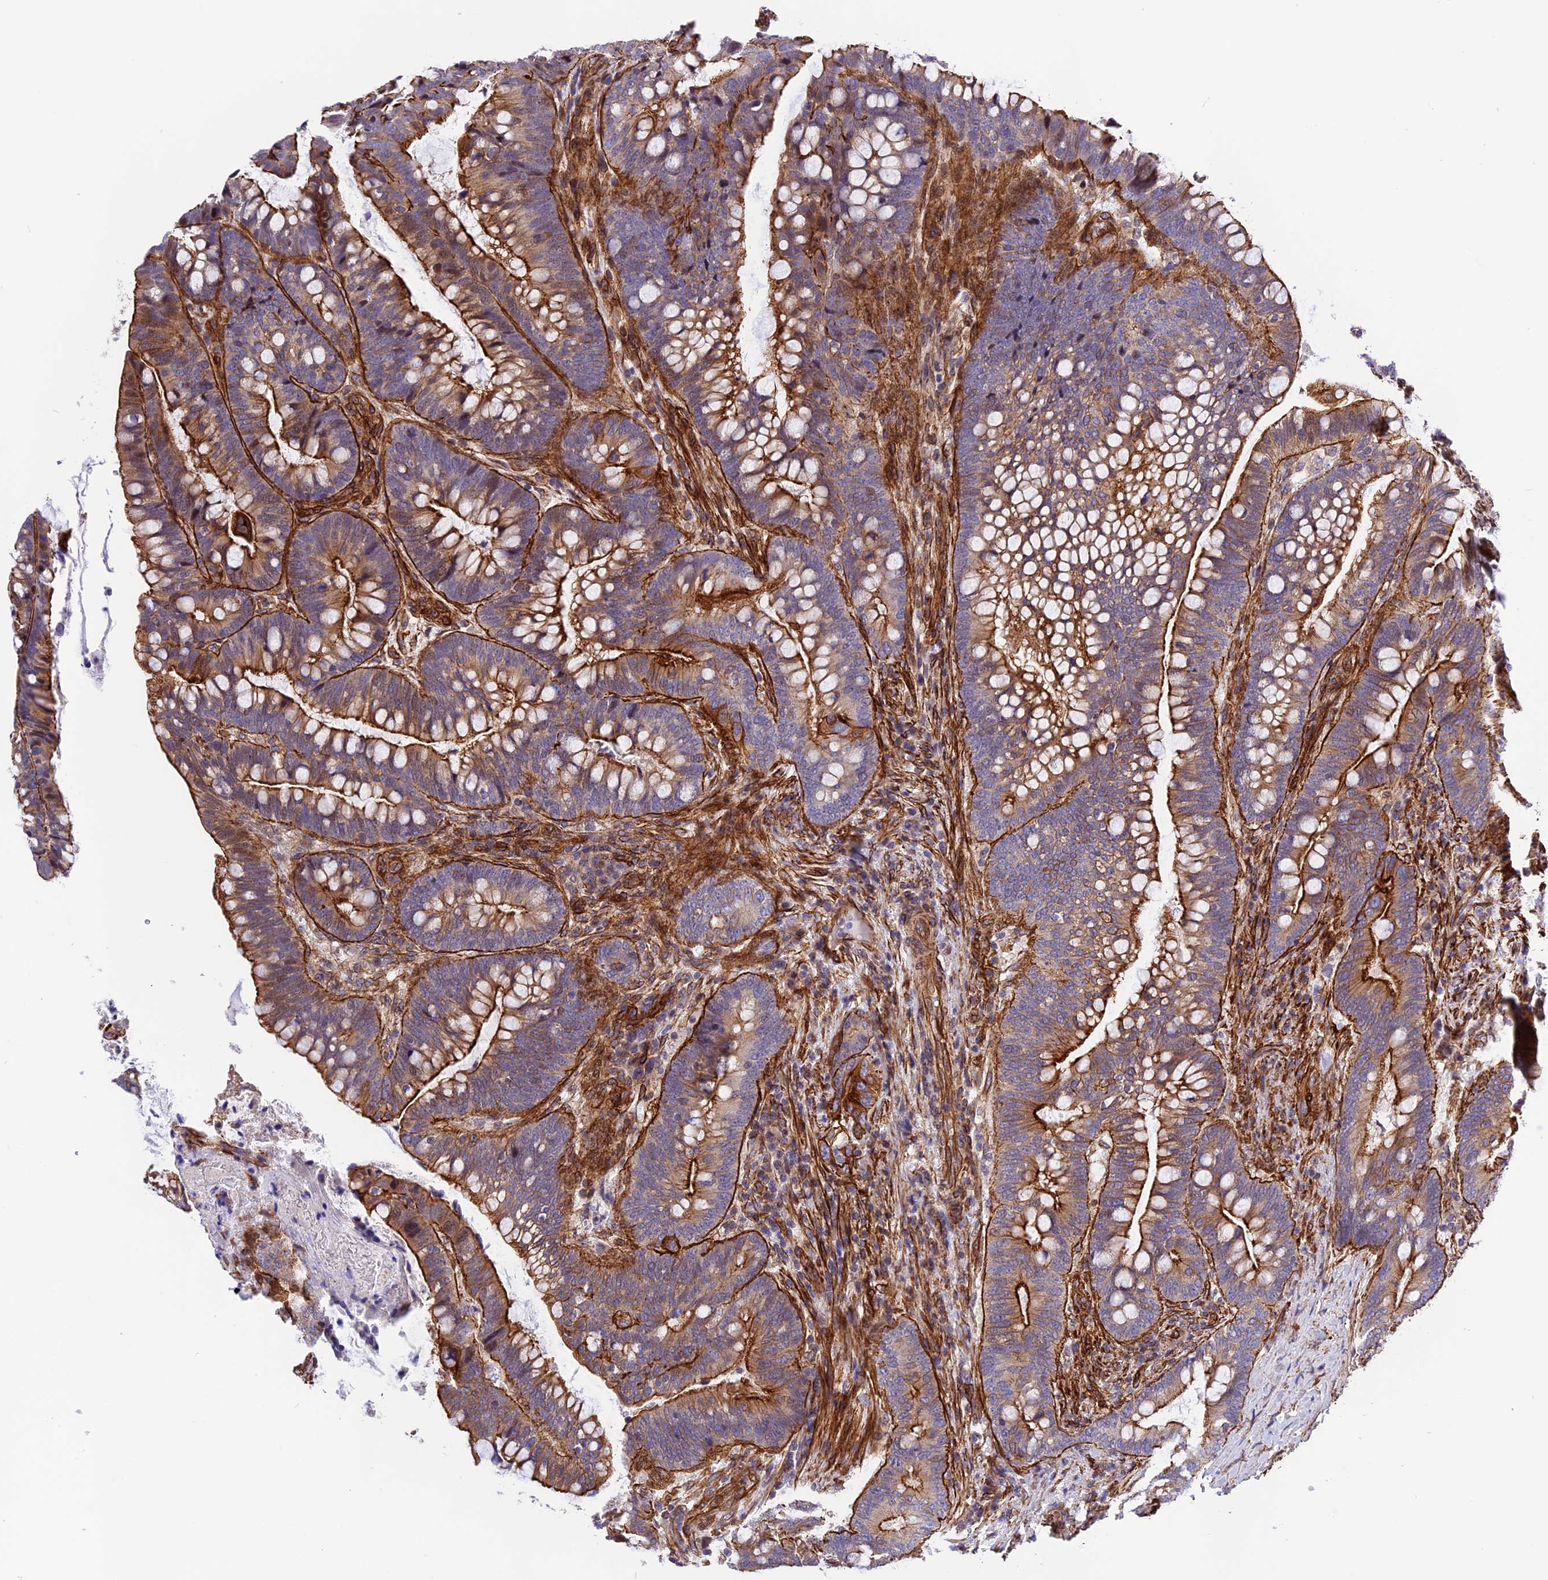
{"staining": {"intensity": "moderate", "quantity": ">75%", "location": "cytoplasmic/membranous"}, "tissue": "colorectal cancer", "cell_type": "Tumor cells", "image_type": "cancer", "snomed": [{"axis": "morphology", "description": "Adenocarcinoma, NOS"}, {"axis": "topography", "description": "Colon"}], "caption": "Immunohistochemistry (IHC) staining of adenocarcinoma (colorectal), which reveals medium levels of moderate cytoplasmic/membranous expression in approximately >75% of tumor cells indicating moderate cytoplasmic/membranous protein staining. The staining was performed using DAB (brown) for protein detection and nuclei were counterstained in hematoxylin (blue).", "gene": "R3HDM4", "patient": {"sex": "female", "age": 66}}